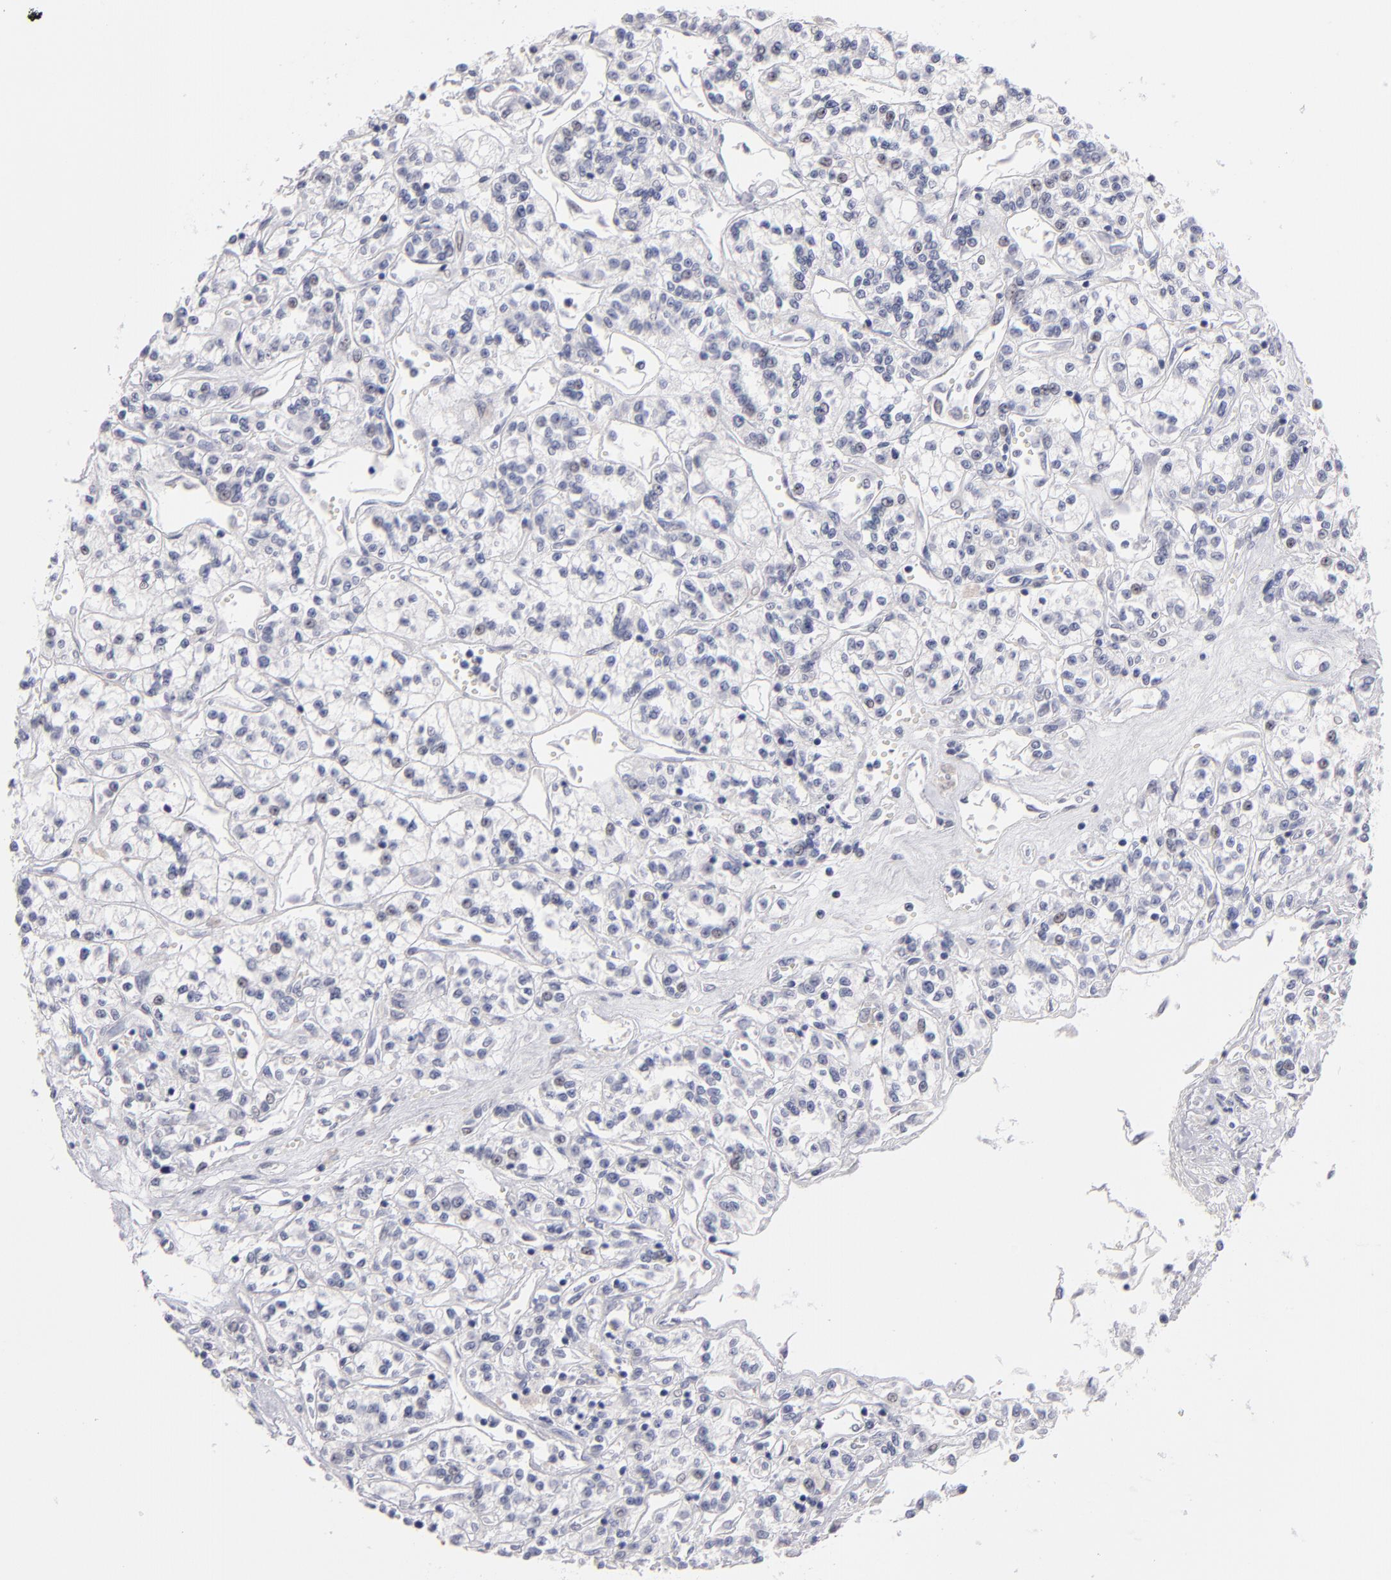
{"staining": {"intensity": "negative", "quantity": "none", "location": "none"}, "tissue": "renal cancer", "cell_type": "Tumor cells", "image_type": "cancer", "snomed": [{"axis": "morphology", "description": "Adenocarcinoma, NOS"}, {"axis": "topography", "description": "Kidney"}], "caption": "Tumor cells are negative for brown protein staining in adenocarcinoma (renal). (Stains: DAB immunohistochemistry (IHC) with hematoxylin counter stain, Microscopy: brightfield microscopy at high magnification).", "gene": "TEX11", "patient": {"sex": "female", "age": 76}}